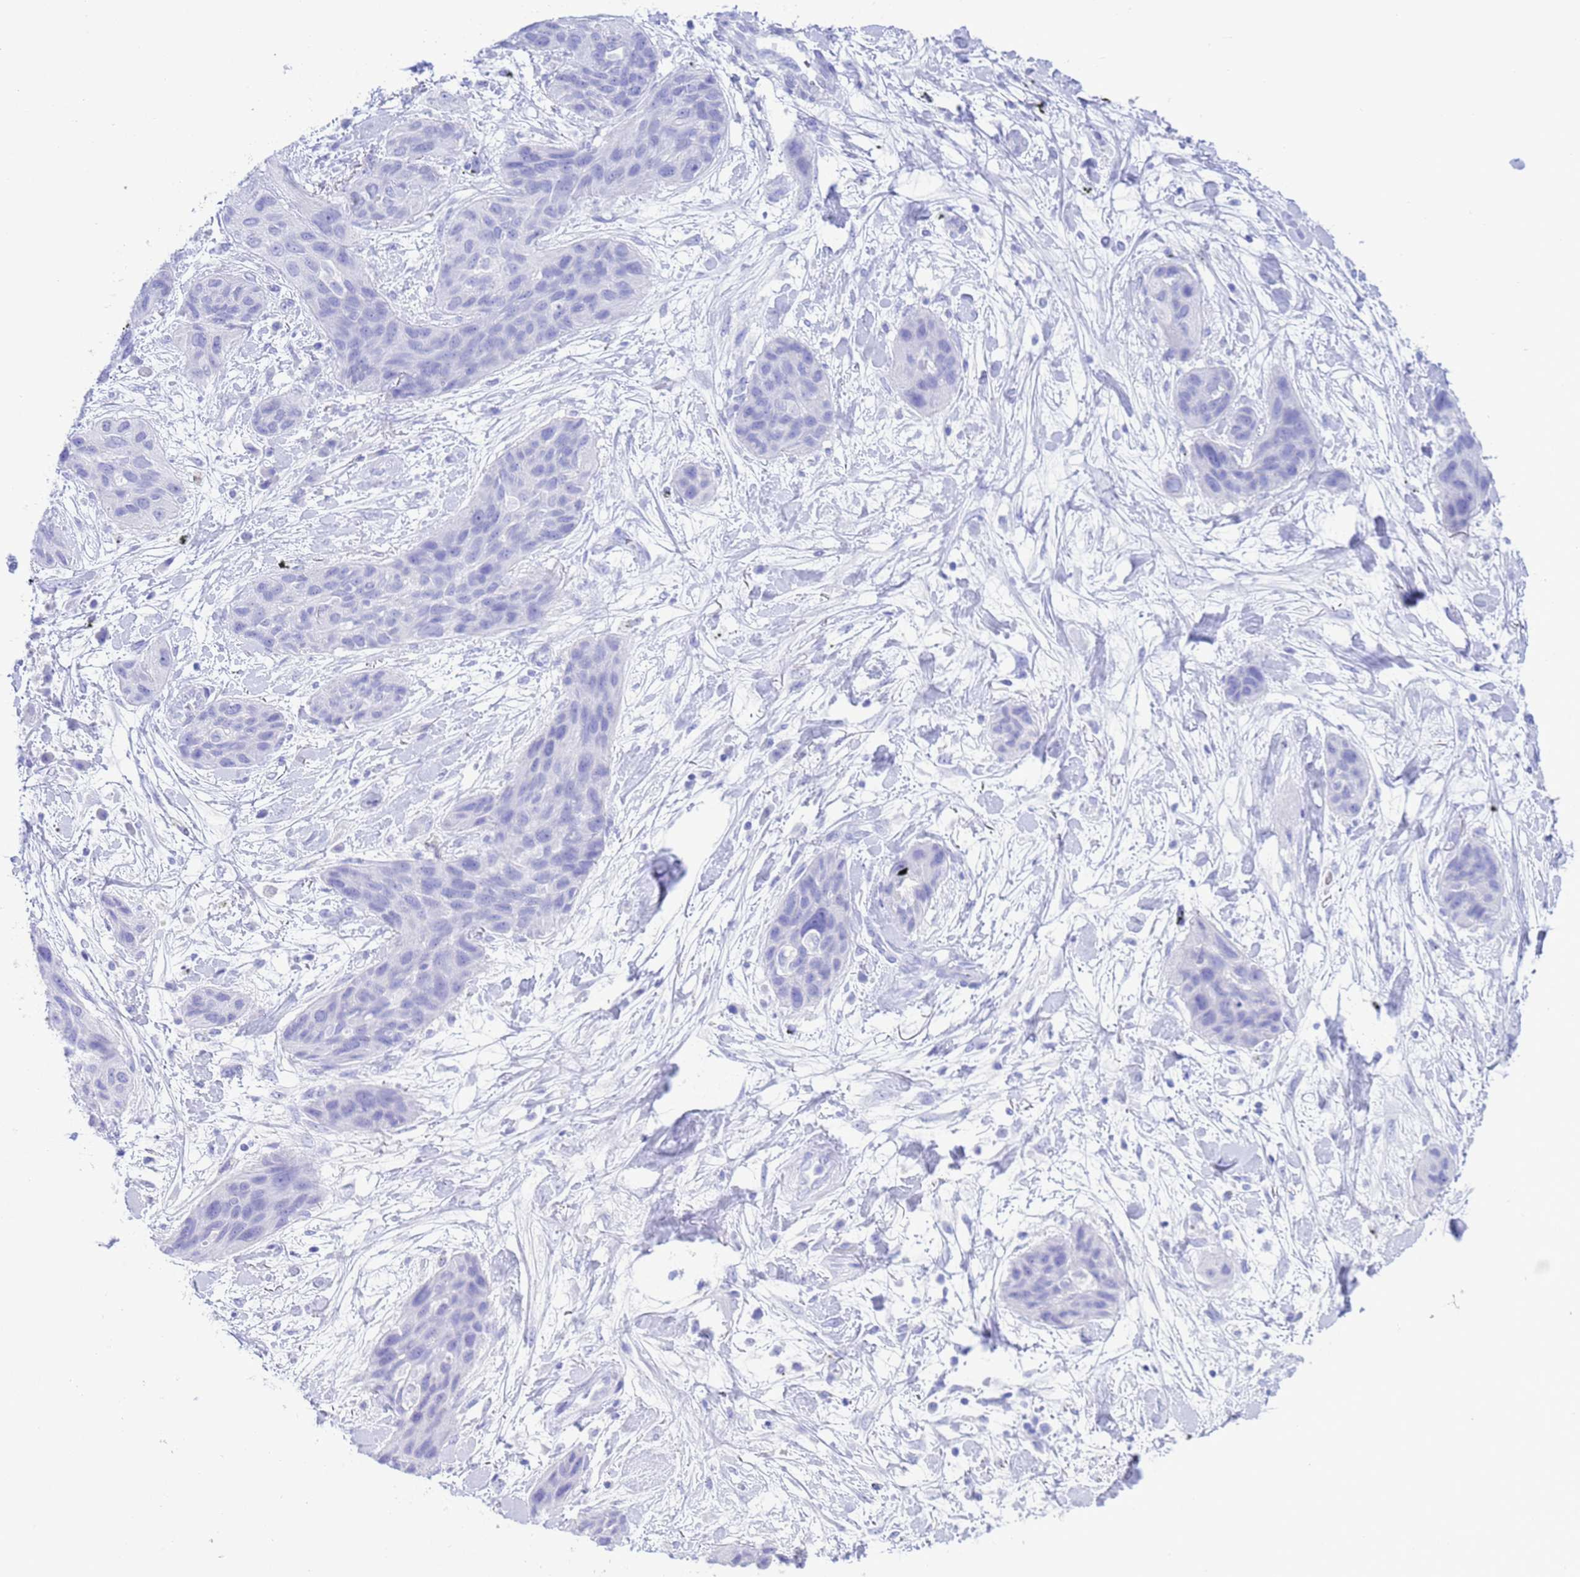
{"staining": {"intensity": "negative", "quantity": "none", "location": "none"}, "tissue": "lung cancer", "cell_type": "Tumor cells", "image_type": "cancer", "snomed": [{"axis": "morphology", "description": "Squamous cell carcinoma, NOS"}, {"axis": "topography", "description": "Lung"}], "caption": "Tumor cells show no significant positivity in lung squamous cell carcinoma.", "gene": "GSTM1", "patient": {"sex": "female", "age": 70}}